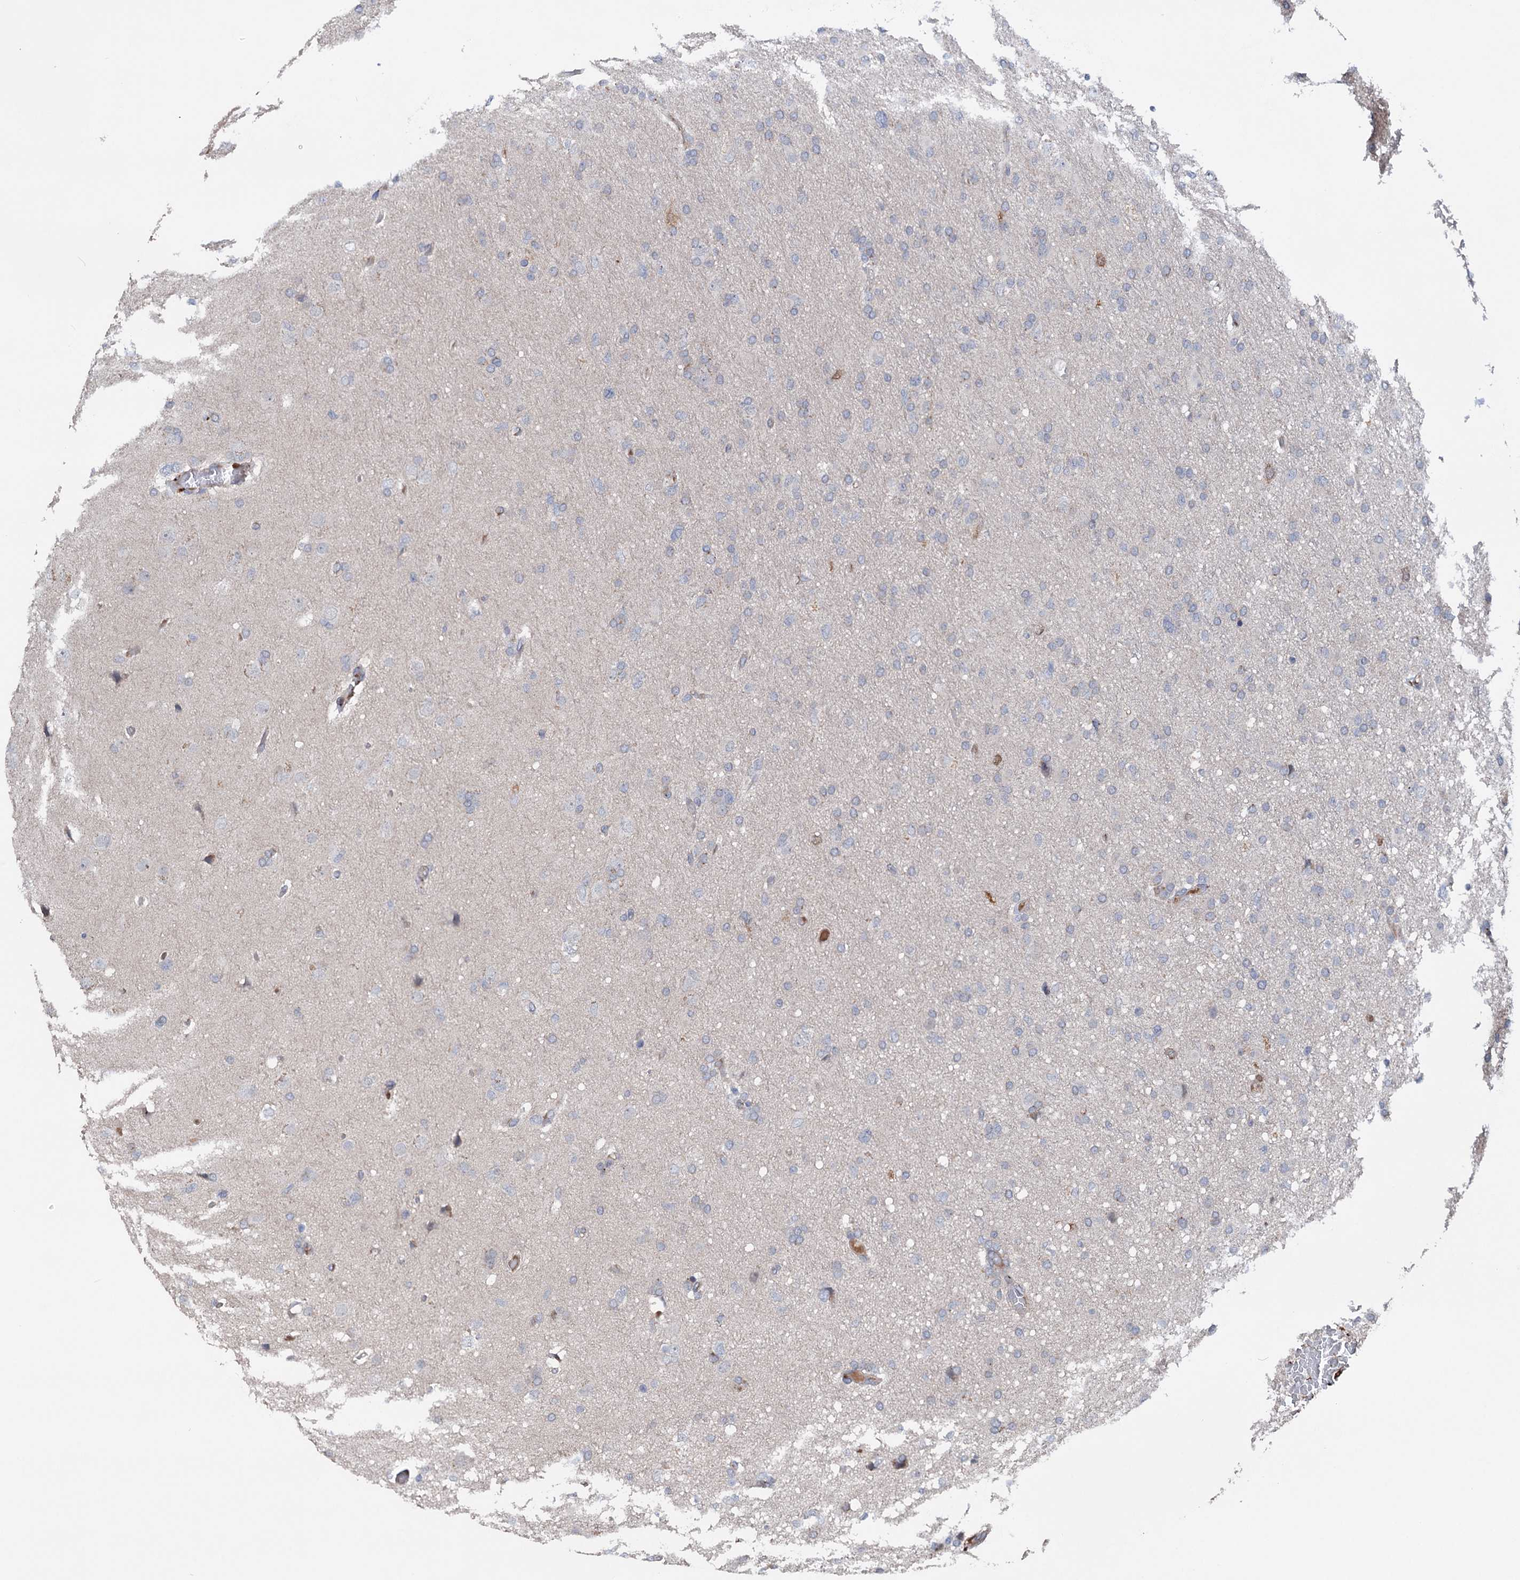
{"staining": {"intensity": "negative", "quantity": "none", "location": "none"}, "tissue": "glioma", "cell_type": "Tumor cells", "image_type": "cancer", "snomed": [{"axis": "morphology", "description": "Glioma, malignant, High grade"}, {"axis": "topography", "description": "Cerebral cortex"}], "caption": "The photomicrograph displays no significant expression in tumor cells of high-grade glioma (malignant).", "gene": "NCAPD2", "patient": {"sex": "female", "age": 36}}